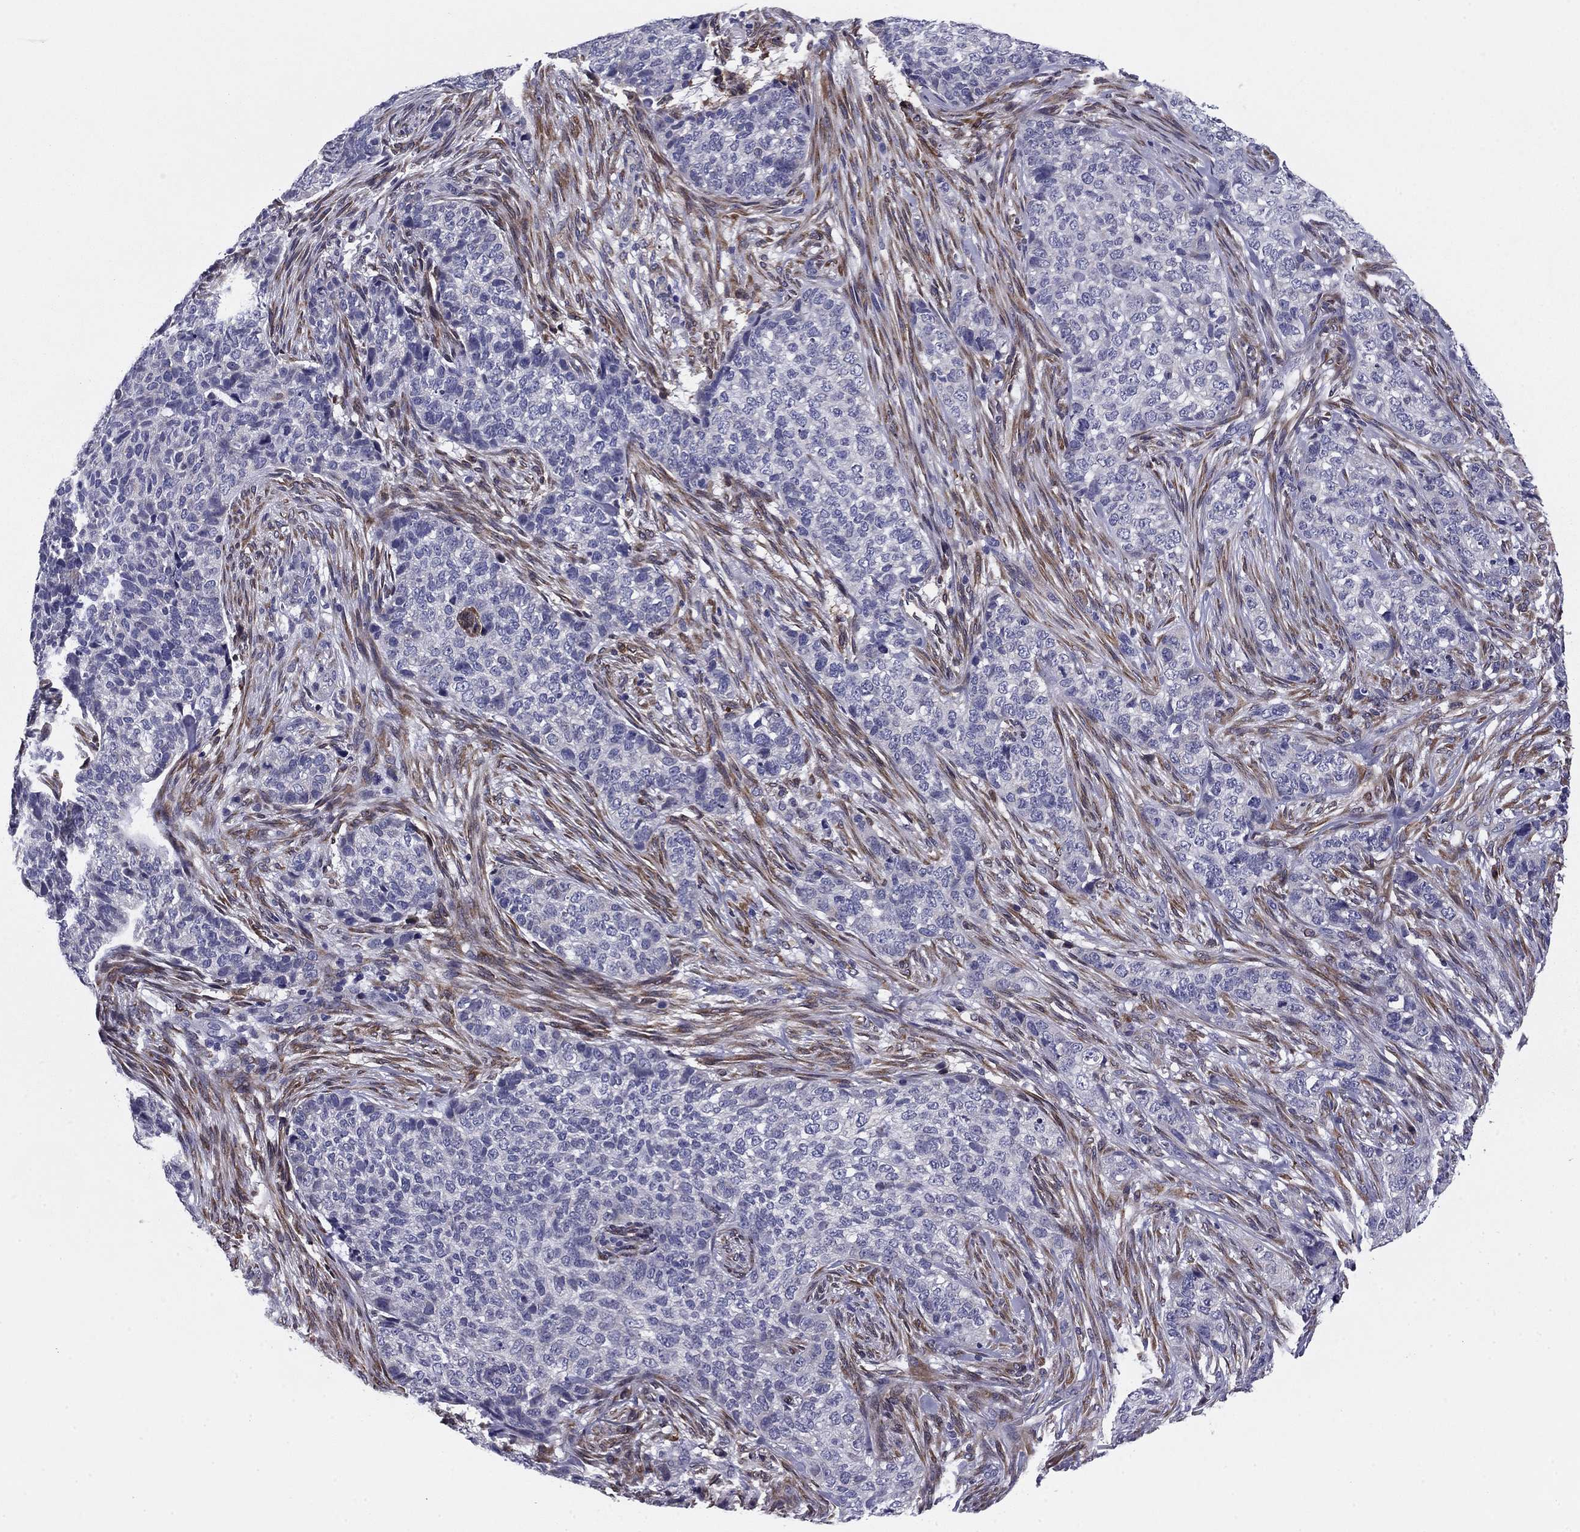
{"staining": {"intensity": "negative", "quantity": "none", "location": "none"}, "tissue": "skin cancer", "cell_type": "Tumor cells", "image_type": "cancer", "snomed": [{"axis": "morphology", "description": "Basal cell carcinoma"}, {"axis": "topography", "description": "Skin"}], "caption": "Human skin cancer stained for a protein using IHC reveals no expression in tumor cells.", "gene": "TMED3", "patient": {"sex": "female", "age": 69}}